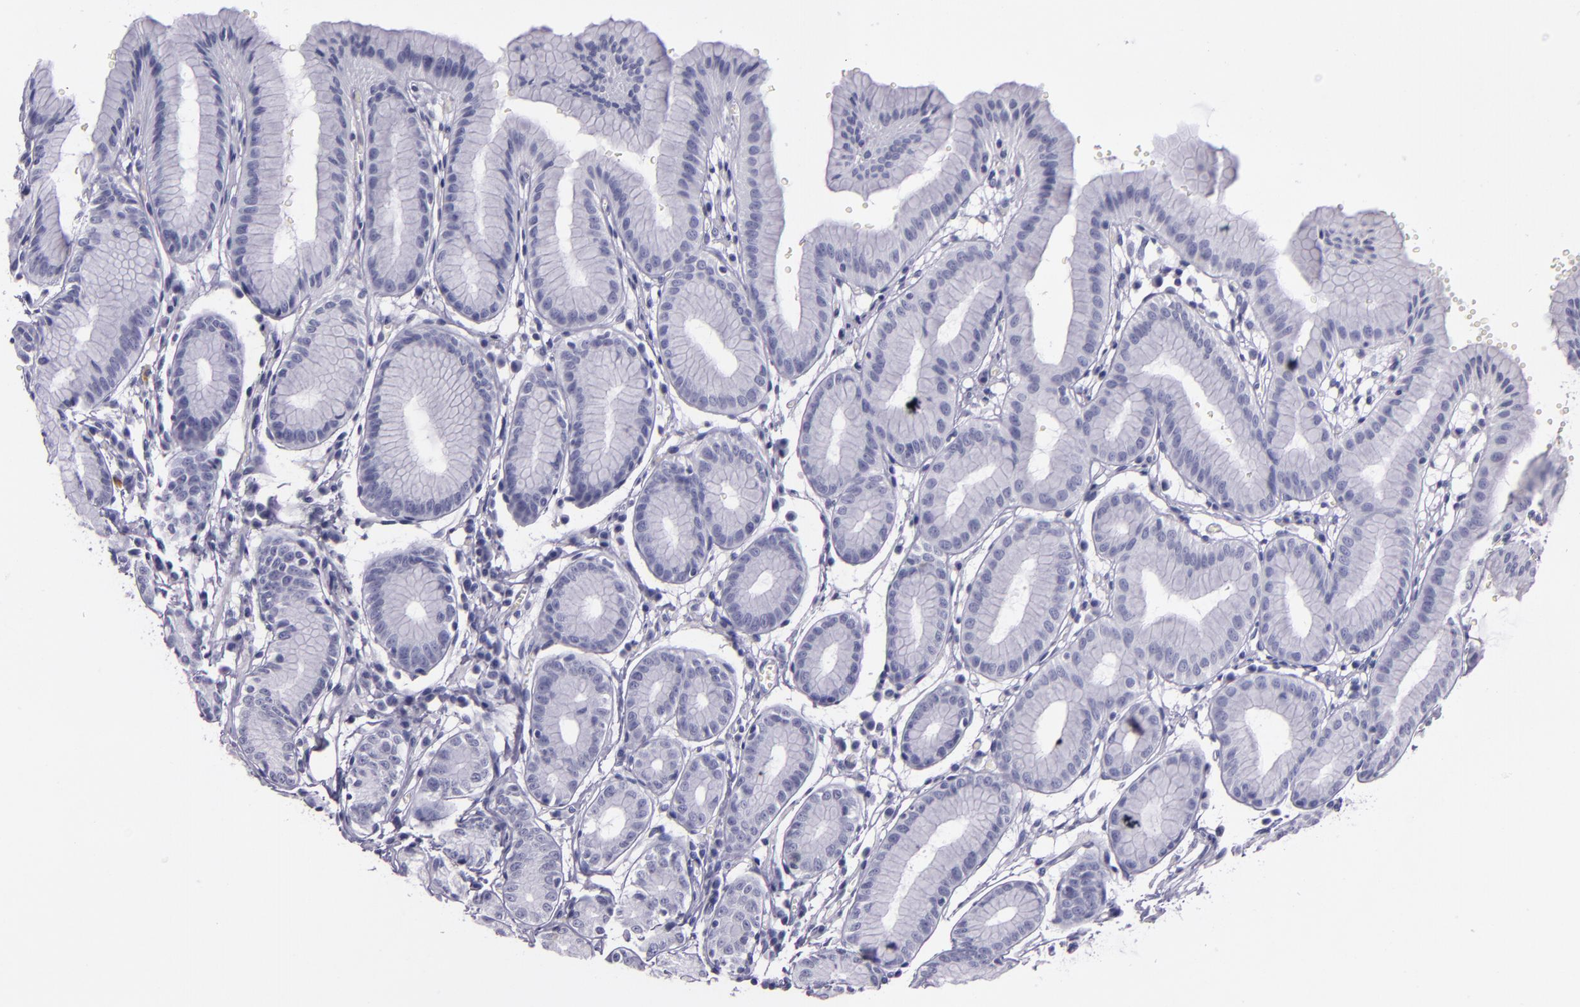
{"staining": {"intensity": "negative", "quantity": "none", "location": "none"}, "tissue": "stomach", "cell_type": "Glandular cells", "image_type": "normal", "snomed": [{"axis": "morphology", "description": "Normal tissue, NOS"}, {"axis": "topography", "description": "Stomach"}], "caption": "This photomicrograph is of unremarkable stomach stained with immunohistochemistry (IHC) to label a protein in brown with the nuclei are counter-stained blue. There is no positivity in glandular cells.", "gene": "INA", "patient": {"sex": "male", "age": 42}}